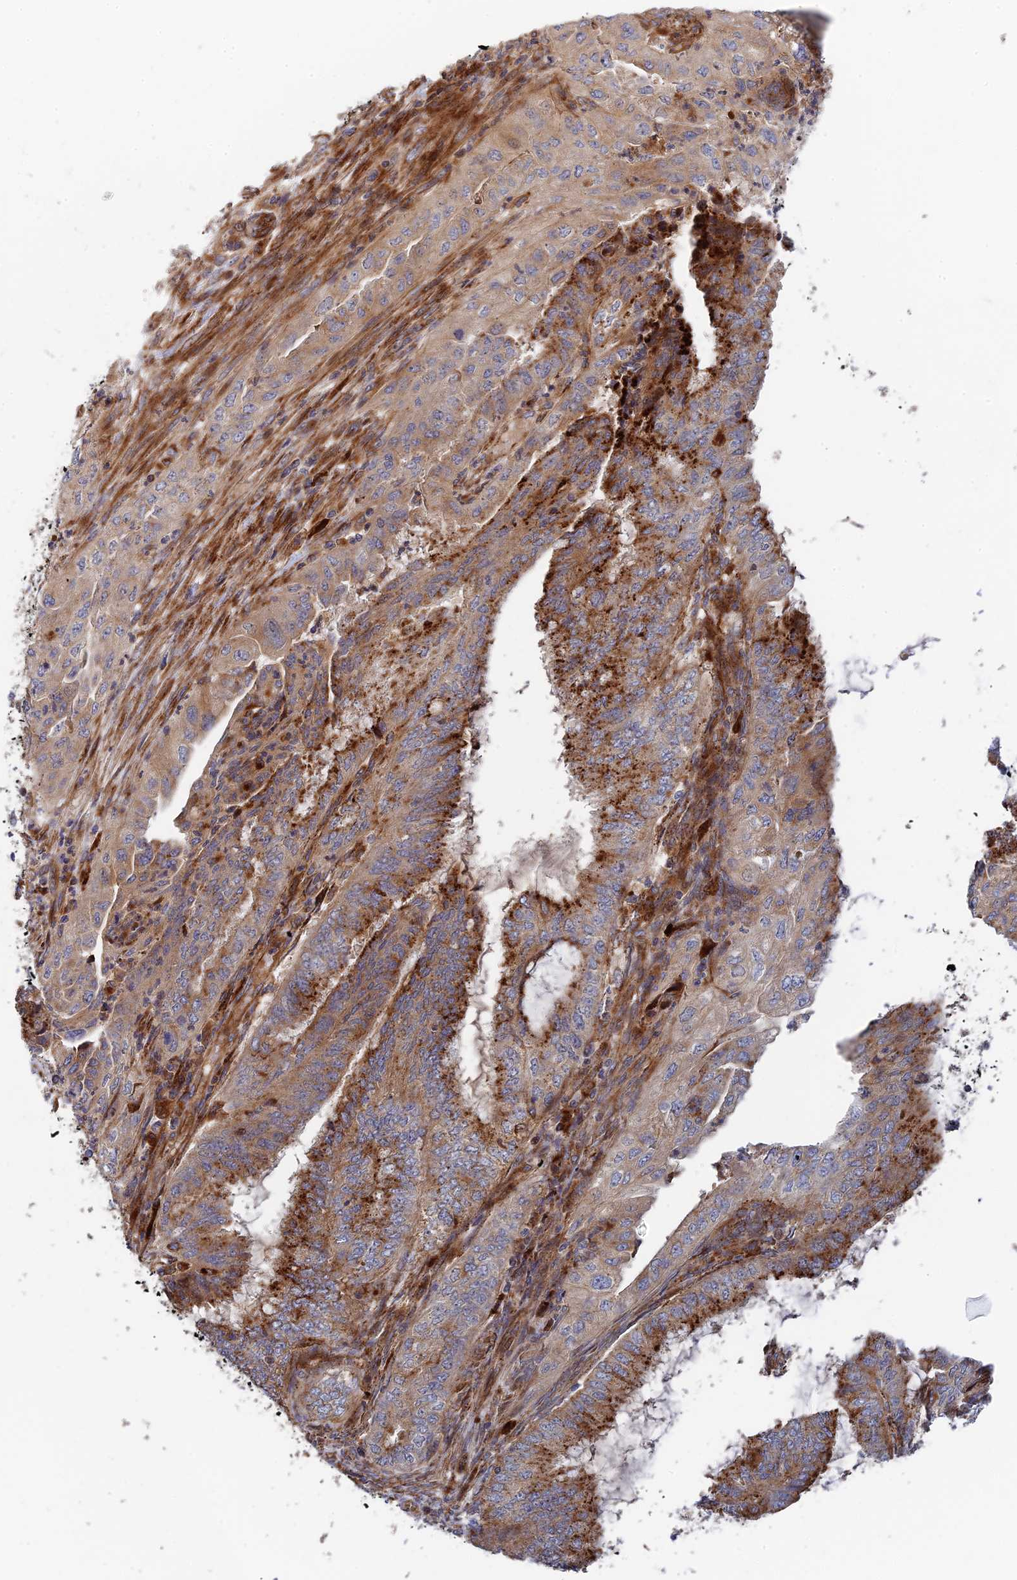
{"staining": {"intensity": "strong", "quantity": ">75%", "location": "cytoplasmic/membranous"}, "tissue": "endometrial cancer", "cell_type": "Tumor cells", "image_type": "cancer", "snomed": [{"axis": "morphology", "description": "Adenocarcinoma, NOS"}, {"axis": "topography", "description": "Endometrium"}], "caption": "IHC of human endometrial cancer reveals high levels of strong cytoplasmic/membranous positivity in about >75% of tumor cells.", "gene": "PPP2R3C", "patient": {"sex": "female", "age": 51}}